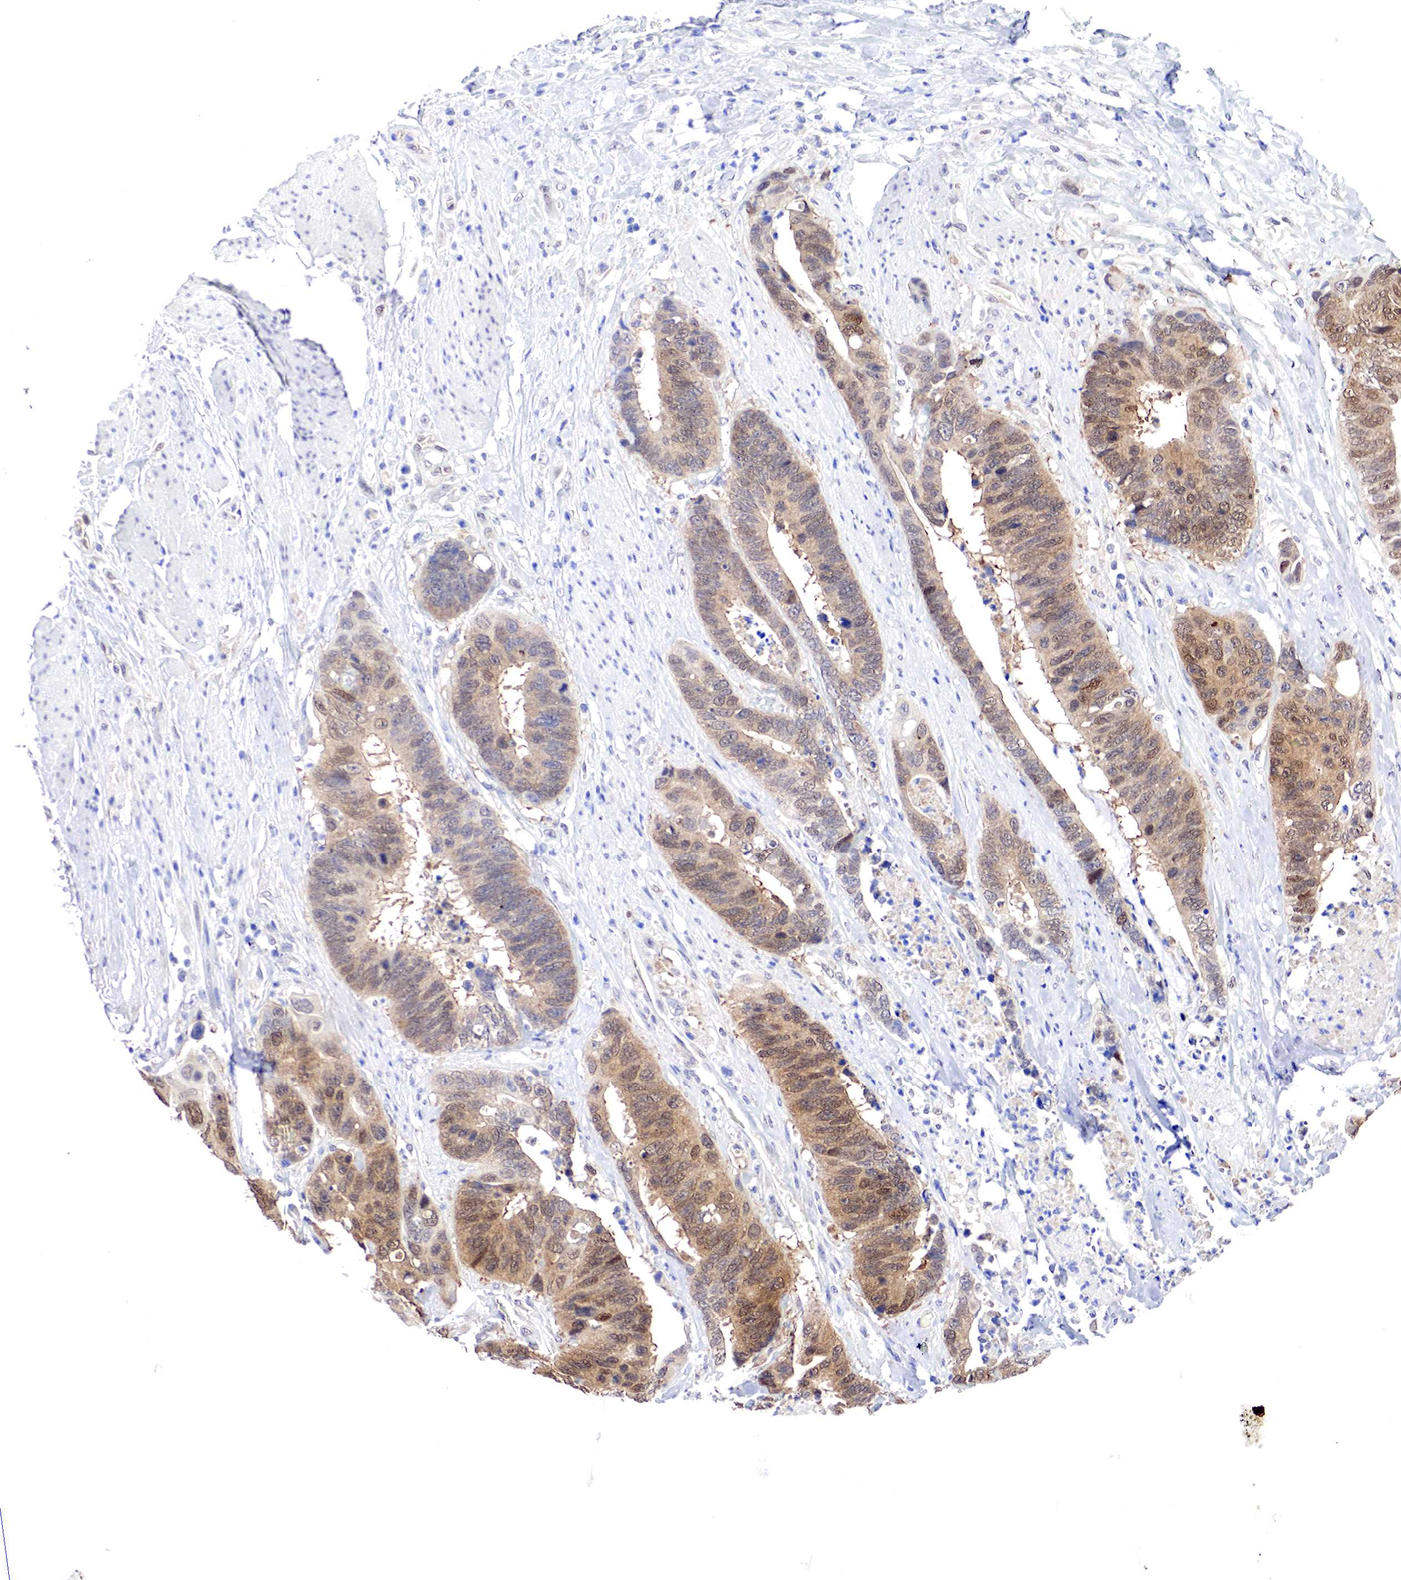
{"staining": {"intensity": "moderate", "quantity": ">75%", "location": "cytoplasmic/membranous,nuclear"}, "tissue": "colorectal cancer", "cell_type": "Tumor cells", "image_type": "cancer", "snomed": [{"axis": "morphology", "description": "Adenocarcinoma, NOS"}, {"axis": "topography", "description": "Rectum"}], "caption": "Colorectal cancer (adenocarcinoma) was stained to show a protein in brown. There is medium levels of moderate cytoplasmic/membranous and nuclear positivity in approximately >75% of tumor cells.", "gene": "PABIR2", "patient": {"sex": "female", "age": 65}}